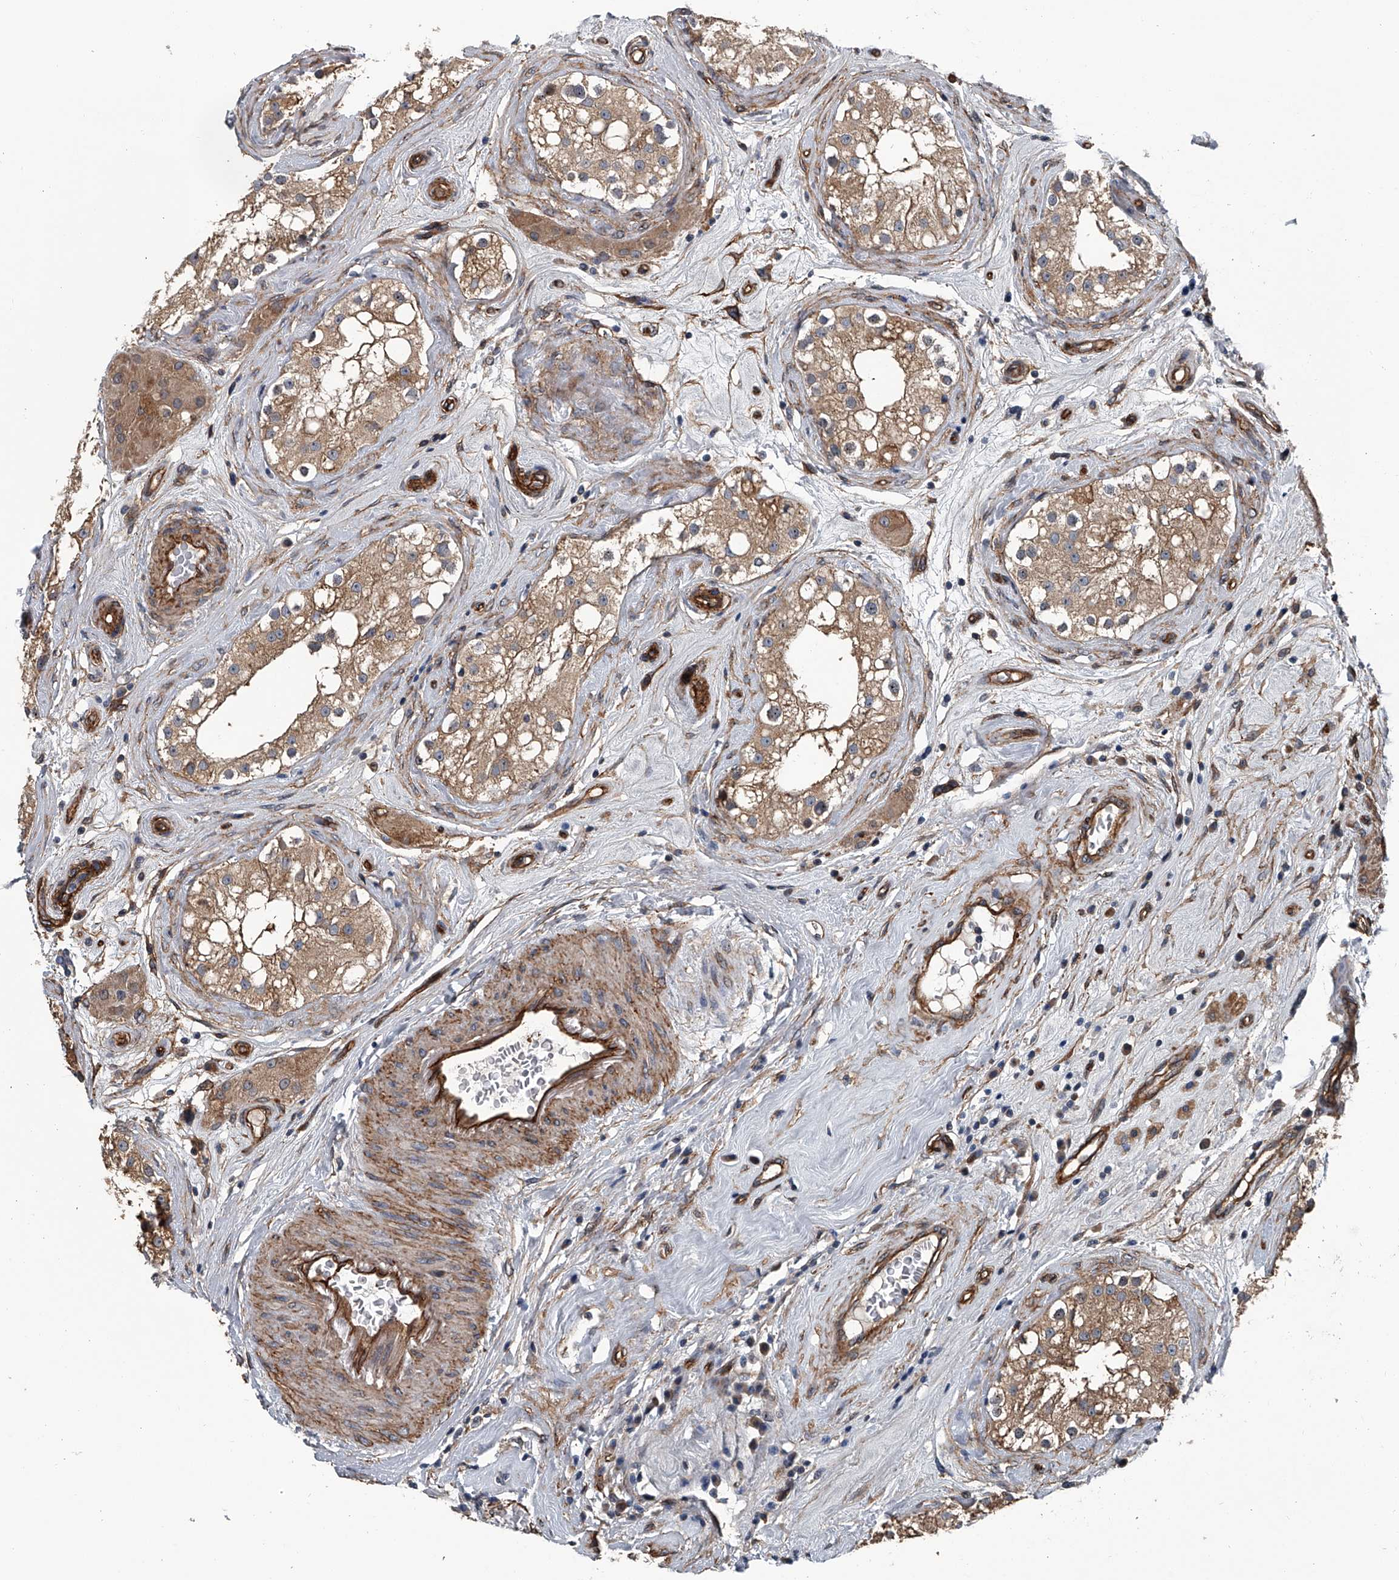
{"staining": {"intensity": "weak", "quantity": "25%-75%", "location": "cytoplasmic/membranous"}, "tissue": "testis", "cell_type": "Cells in seminiferous ducts", "image_type": "normal", "snomed": [{"axis": "morphology", "description": "Normal tissue, NOS"}, {"axis": "topography", "description": "Testis"}], "caption": "Approximately 25%-75% of cells in seminiferous ducts in unremarkable testis show weak cytoplasmic/membranous protein positivity as visualized by brown immunohistochemical staining.", "gene": "LDLRAD2", "patient": {"sex": "male", "age": 84}}